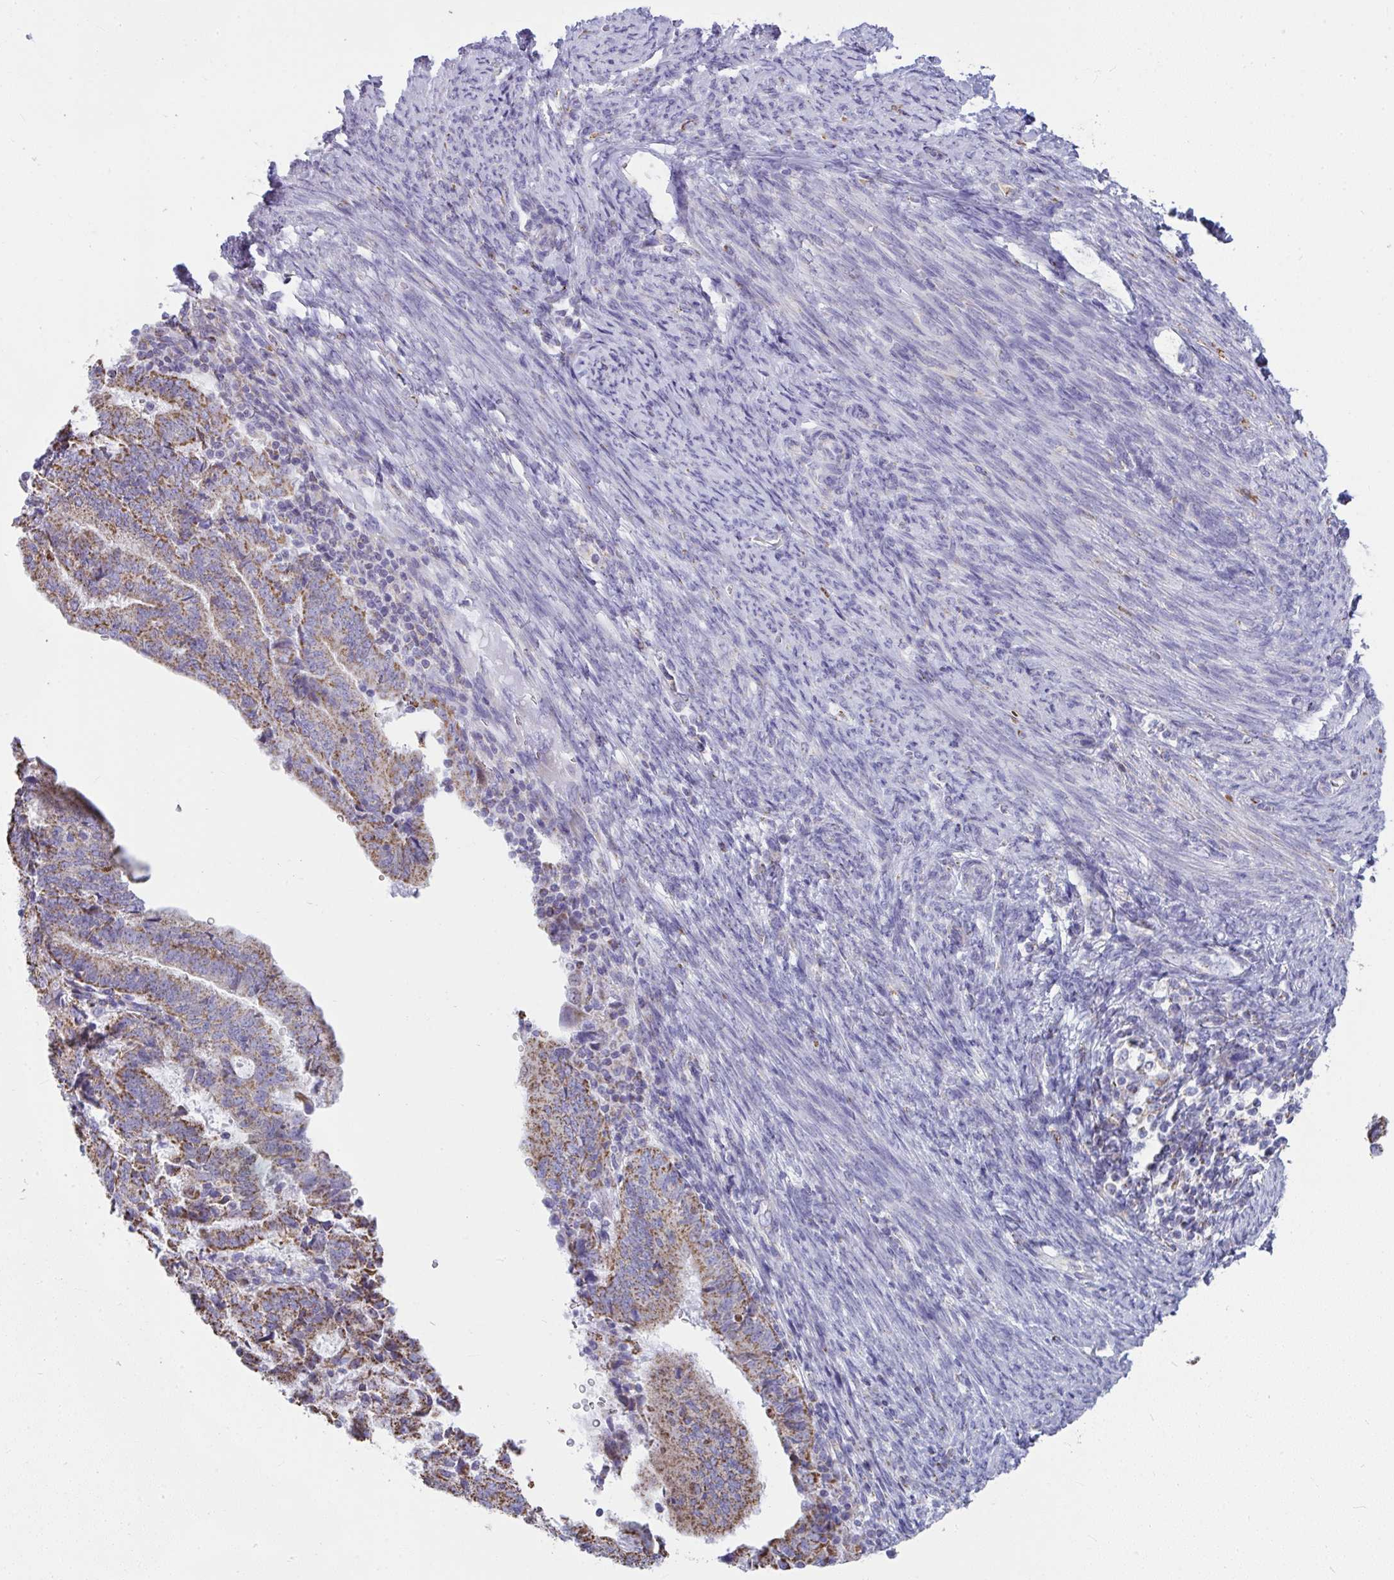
{"staining": {"intensity": "moderate", "quantity": ">75%", "location": "cytoplasmic/membranous"}, "tissue": "endometrial cancer", "cell_type": "Tumor cells", "image_type": "cancer", "snomed": [{"axis": "morphology", "description": "Adenocarcinoma, NOS"}, {"axis": "topography", "description": "Endometrium"}], "caption": "A high-resolution photomicrograph shows immunohistochemistry staining of endometrial cancer (adenocarcinoma), which displays moderate cytoplasmic/membranous staining in approximately >75% of tumor cells. (Stains: DAB in brown, nuclei in blue, Microscopy: brightfield microscopy at high magnification).", "gene": "SLC6A1", "patient": {"sex": "female", "age": 70}}